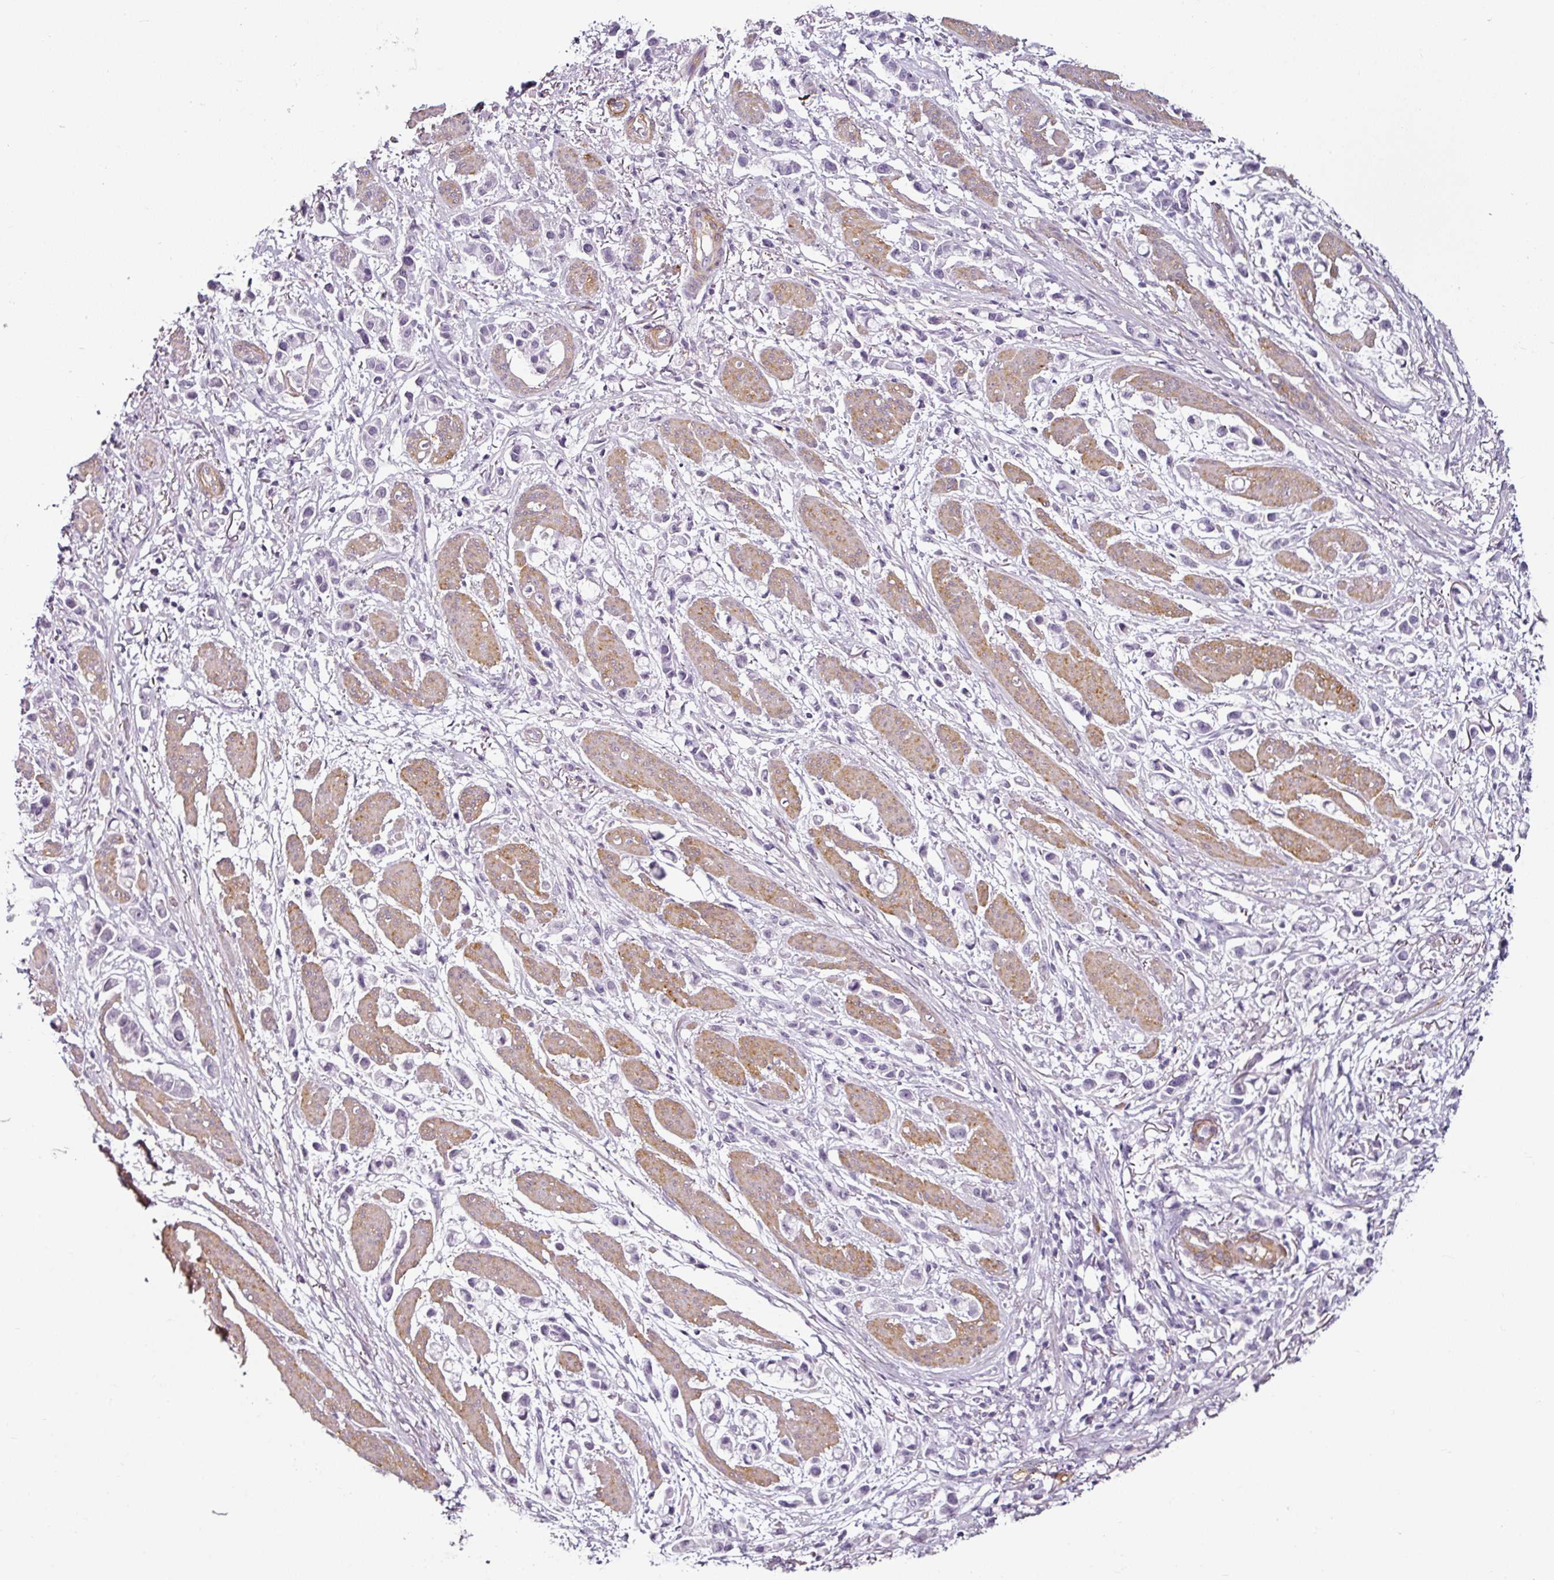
{"staining": {"intensity": "negative", "quantity": "none", "location": "none"}, "tissue": "stomach cancer", "cell_type": "Tumor cells", "image_type": "cancer", "snomed": [{"axis": "morphology", "description": "Adenocarcinoma, NOS"}, {"axis": "topography", "description": "Stomach"}], "caption": "Stomach cancer (adenocarcinoma) stained for a protein using immunohistochemistry displays no staining tumor cells.", "gene": "CAP2", "patient": {"sex": "female", "age": 81}}